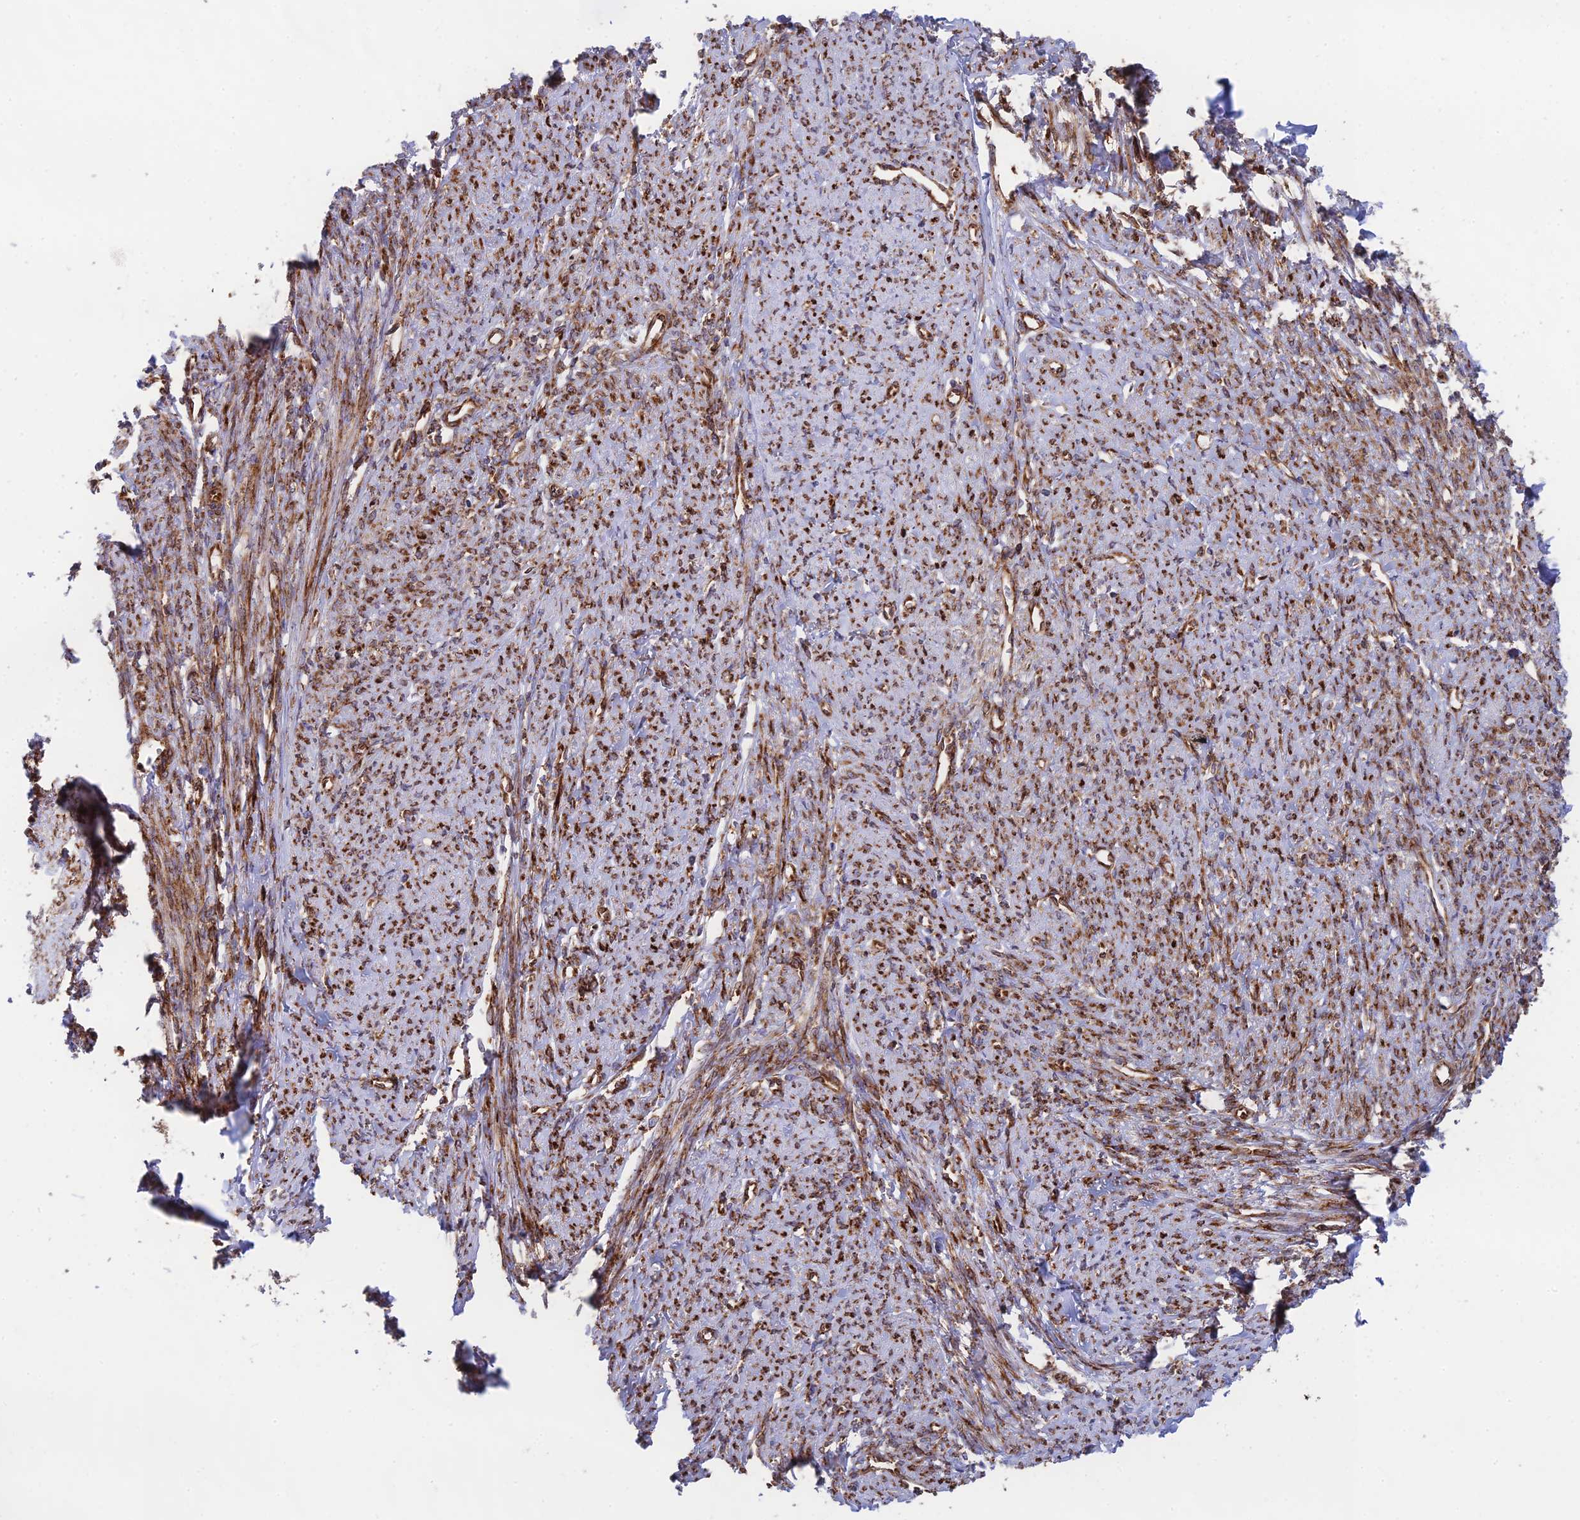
{"staining": {"intensity": "strong", "quantity": "25%-75%", "location": "cytoplasmic/membranous"}, "tissue": "smooth muscle", "cell_type": "Smooth muscle cells", "image_type": "normal", "snomed": [{"axis": "morphology", "description": "Normal tissue, NOS"}, {"axis": "topography", "description": "Smooth muscle"}, {"axis": "topography", "description": "Uterus"}], "caption": "A high amount of strong cytoplasmic/membranous expression is present in about 25%-75% of smooth muscle cells in normal smooth muscle. (DAB (3,3'-diaminobenzidine) = brown stain, brightfield microscopy at high magnification).", "gene": "CCDC69", "patient": {"sex": "female", "age": 59}}